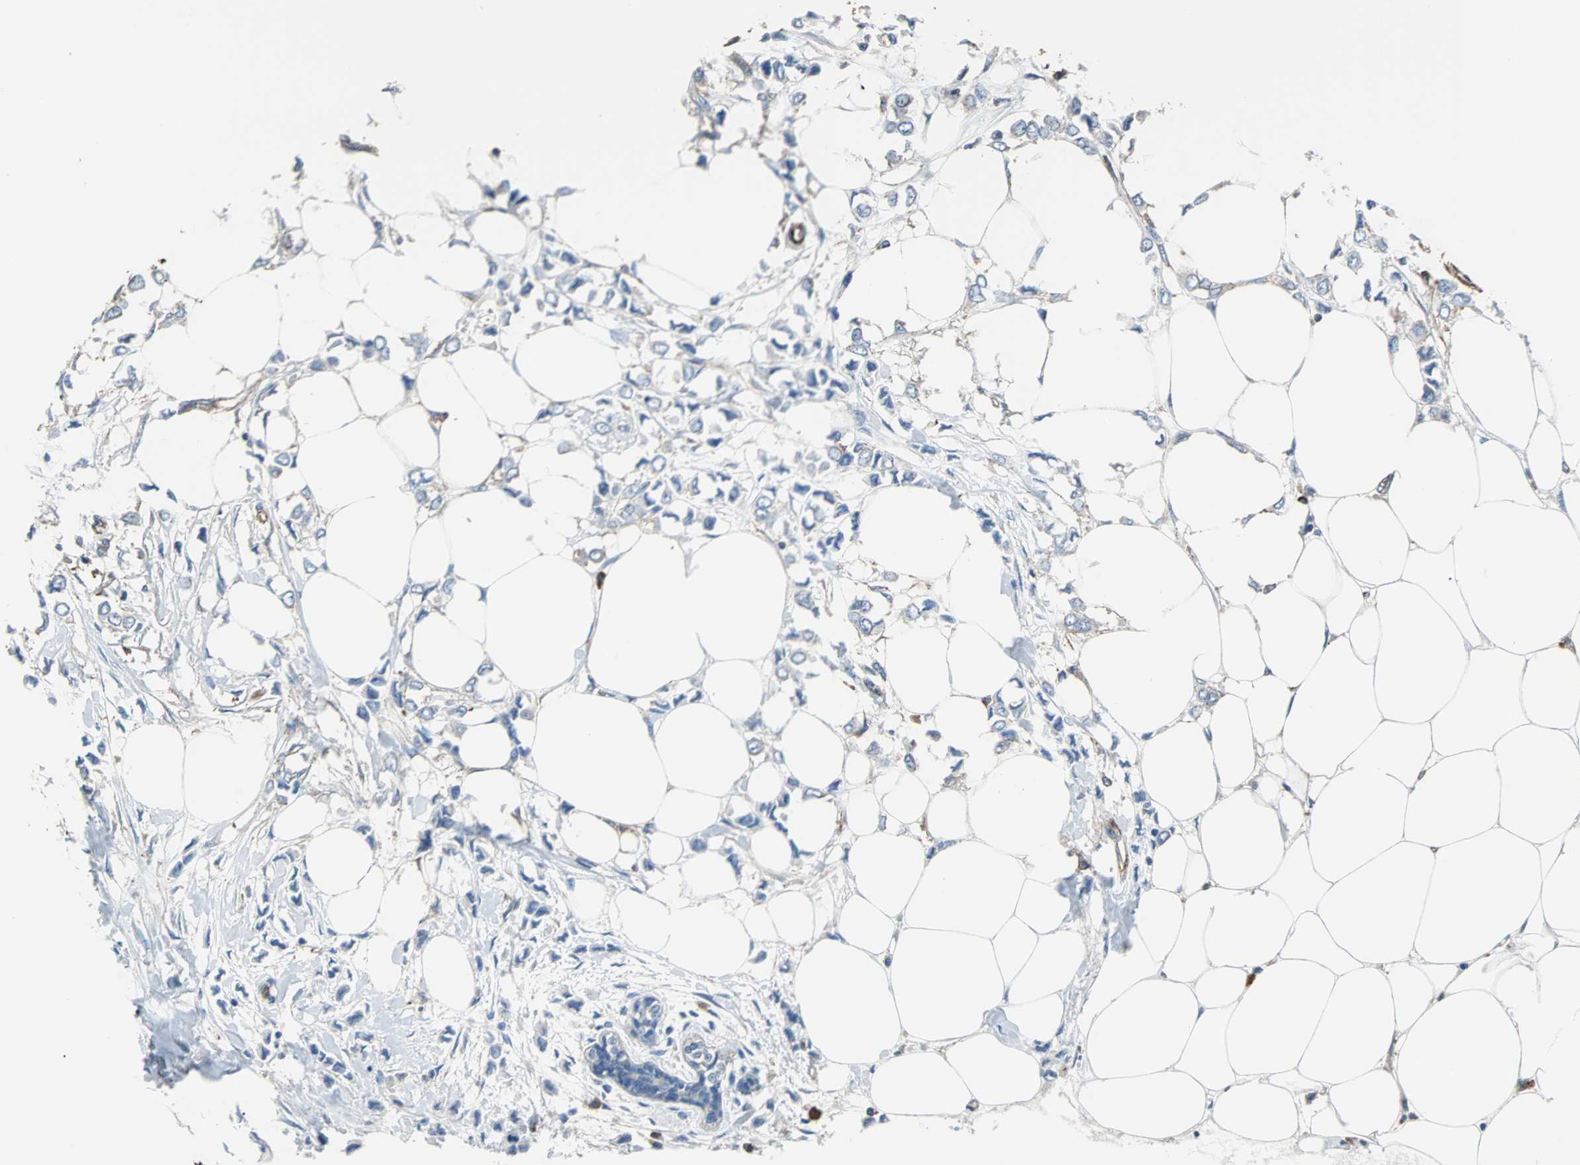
{"staining": {"intensity": "negative", "quantity": "none", "location": "none"}, "tissue": "breast cancer", "cell_type": "Tumor cells", "image_type": "cancer", "snomed": [{"axis": "morphology", "description": "Lobular carcinoma"}, {"axis": "topography", "description": "Breast"}], "caption": "A high-resolution micrograph shows IHC staining of breast lobular carcinoma, which exhibits no significant expression in tumor cells. Nuclei are stained in blue.", "gene": "PLCG2", "patient": {"sex": "female", "age": 51}}